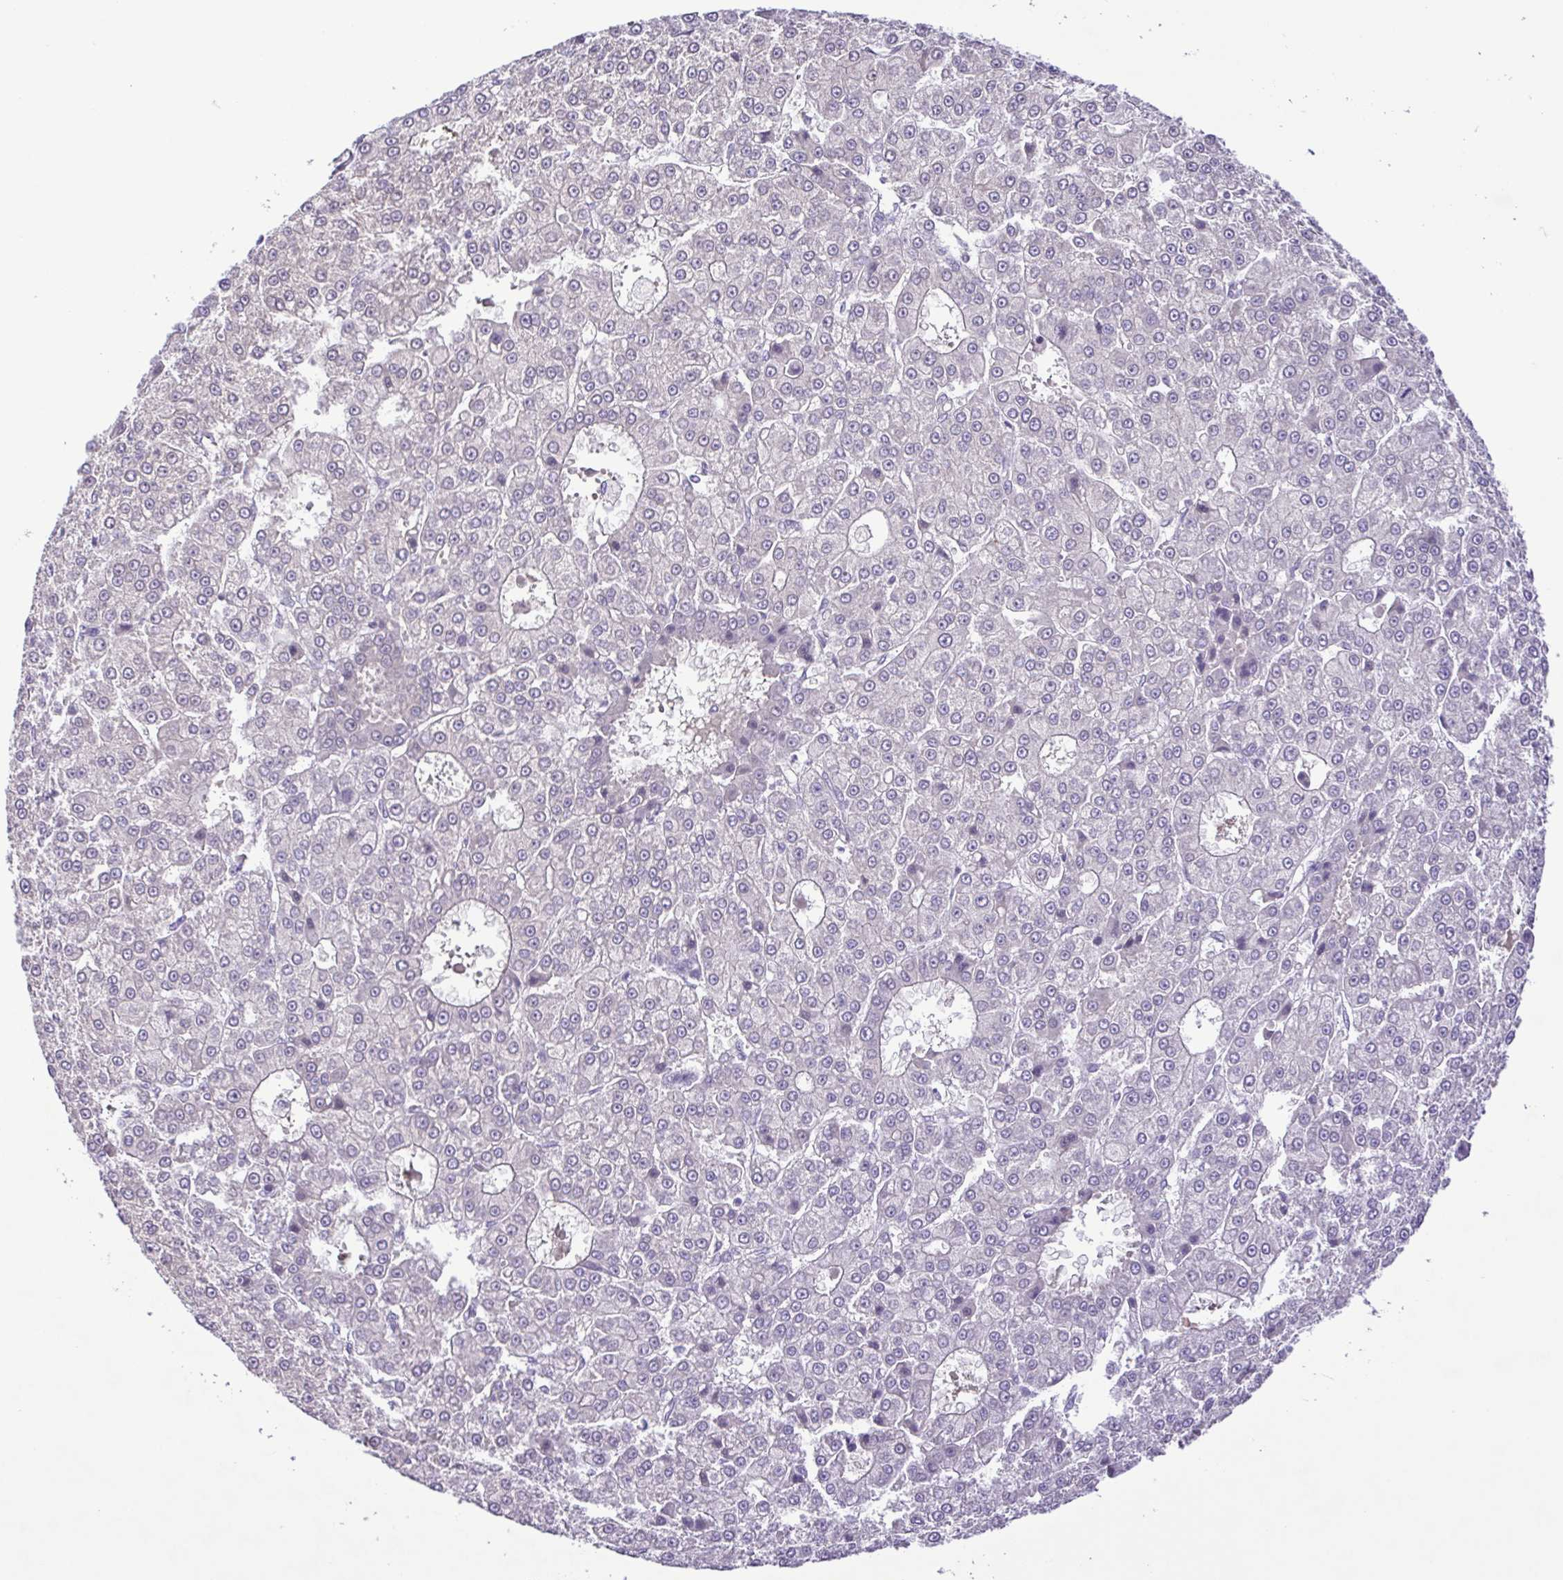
{"staining": {"intensity": "negative", "quantity": "none", "location": "none"}, "tissue": "liver cancer", "cell_type": "Tumor cells", "image_type": "cancer", "snomed": [{"axis": "morphology", "description": "Carcinoma, Hepatocellular, NOS"}, {"axis": "topography", "description": "Liver"}], "caption": "Photomicrograph shows no protein positivity in tumor cells of liver cancer tissue. (DAB (3,3'-diaminobenzidine) immunohistochemistry with hematoxylin counter stain).", "gene": "IL1RN", "patient": {"sex": "male", "age": 70}}